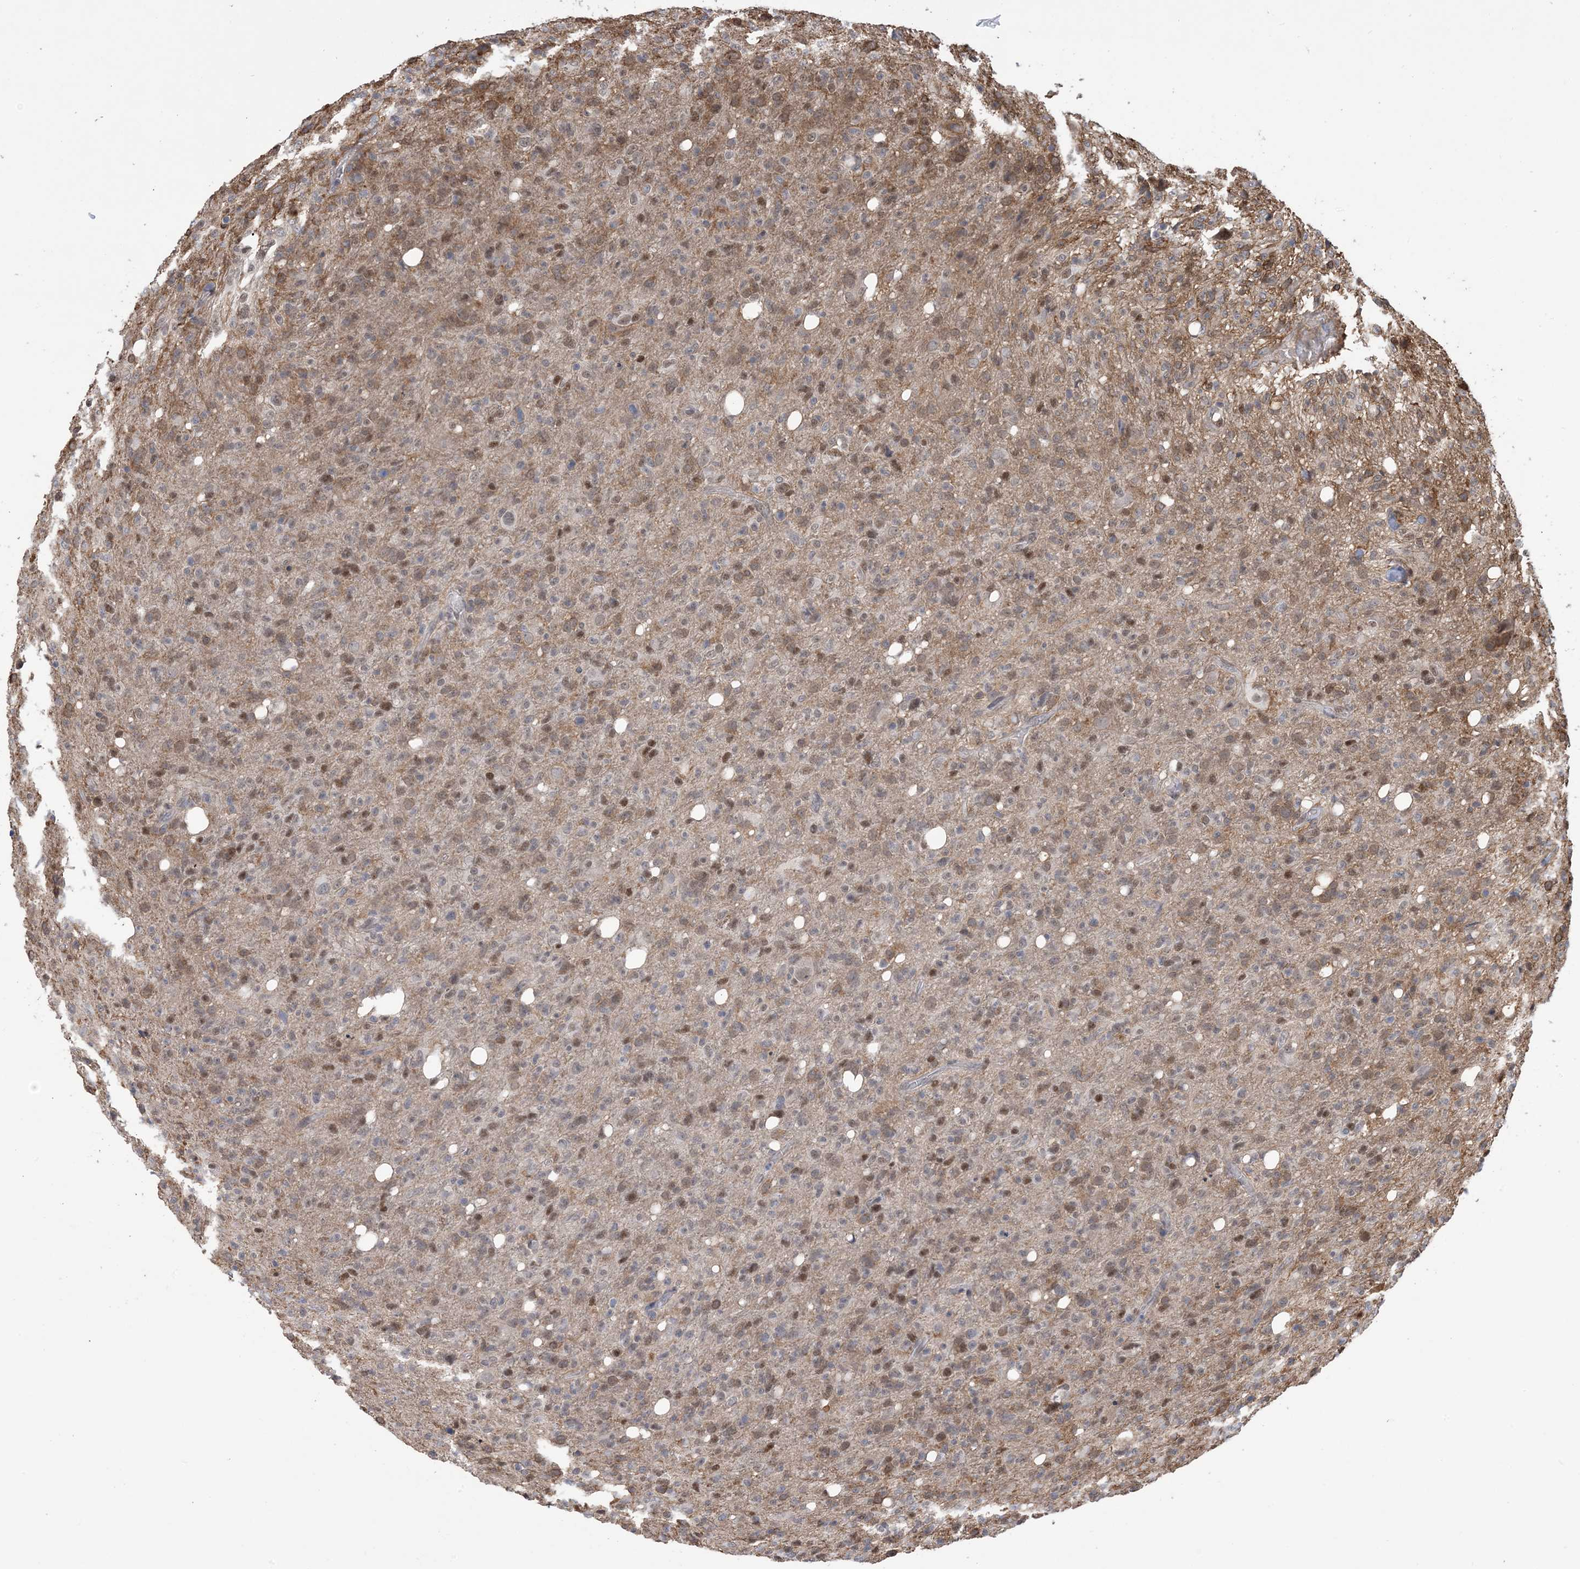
{"staining": {"intensity": "moderate", "quantity": "25%-75%", "location": "cytoplasmic/membranous,nuclear"}, "tissue": "glioma", "cell_type": "Tumor cells", "image_type": "cancer", "snomed": [{"axis": "morphology", "description": "Glioma, malignant, High grade"}, {"axis": "topography", "description": "Brain"}], "caption": "Malignant high-grade glioma was stained to show a protein in brown. There is medium levels of moderate cytoplasmic/membranous and nuclear staining in about 25%-75% of tumor cells.", "gene": "ZNF8", "patient": {"sex": "female", "age": 57}}